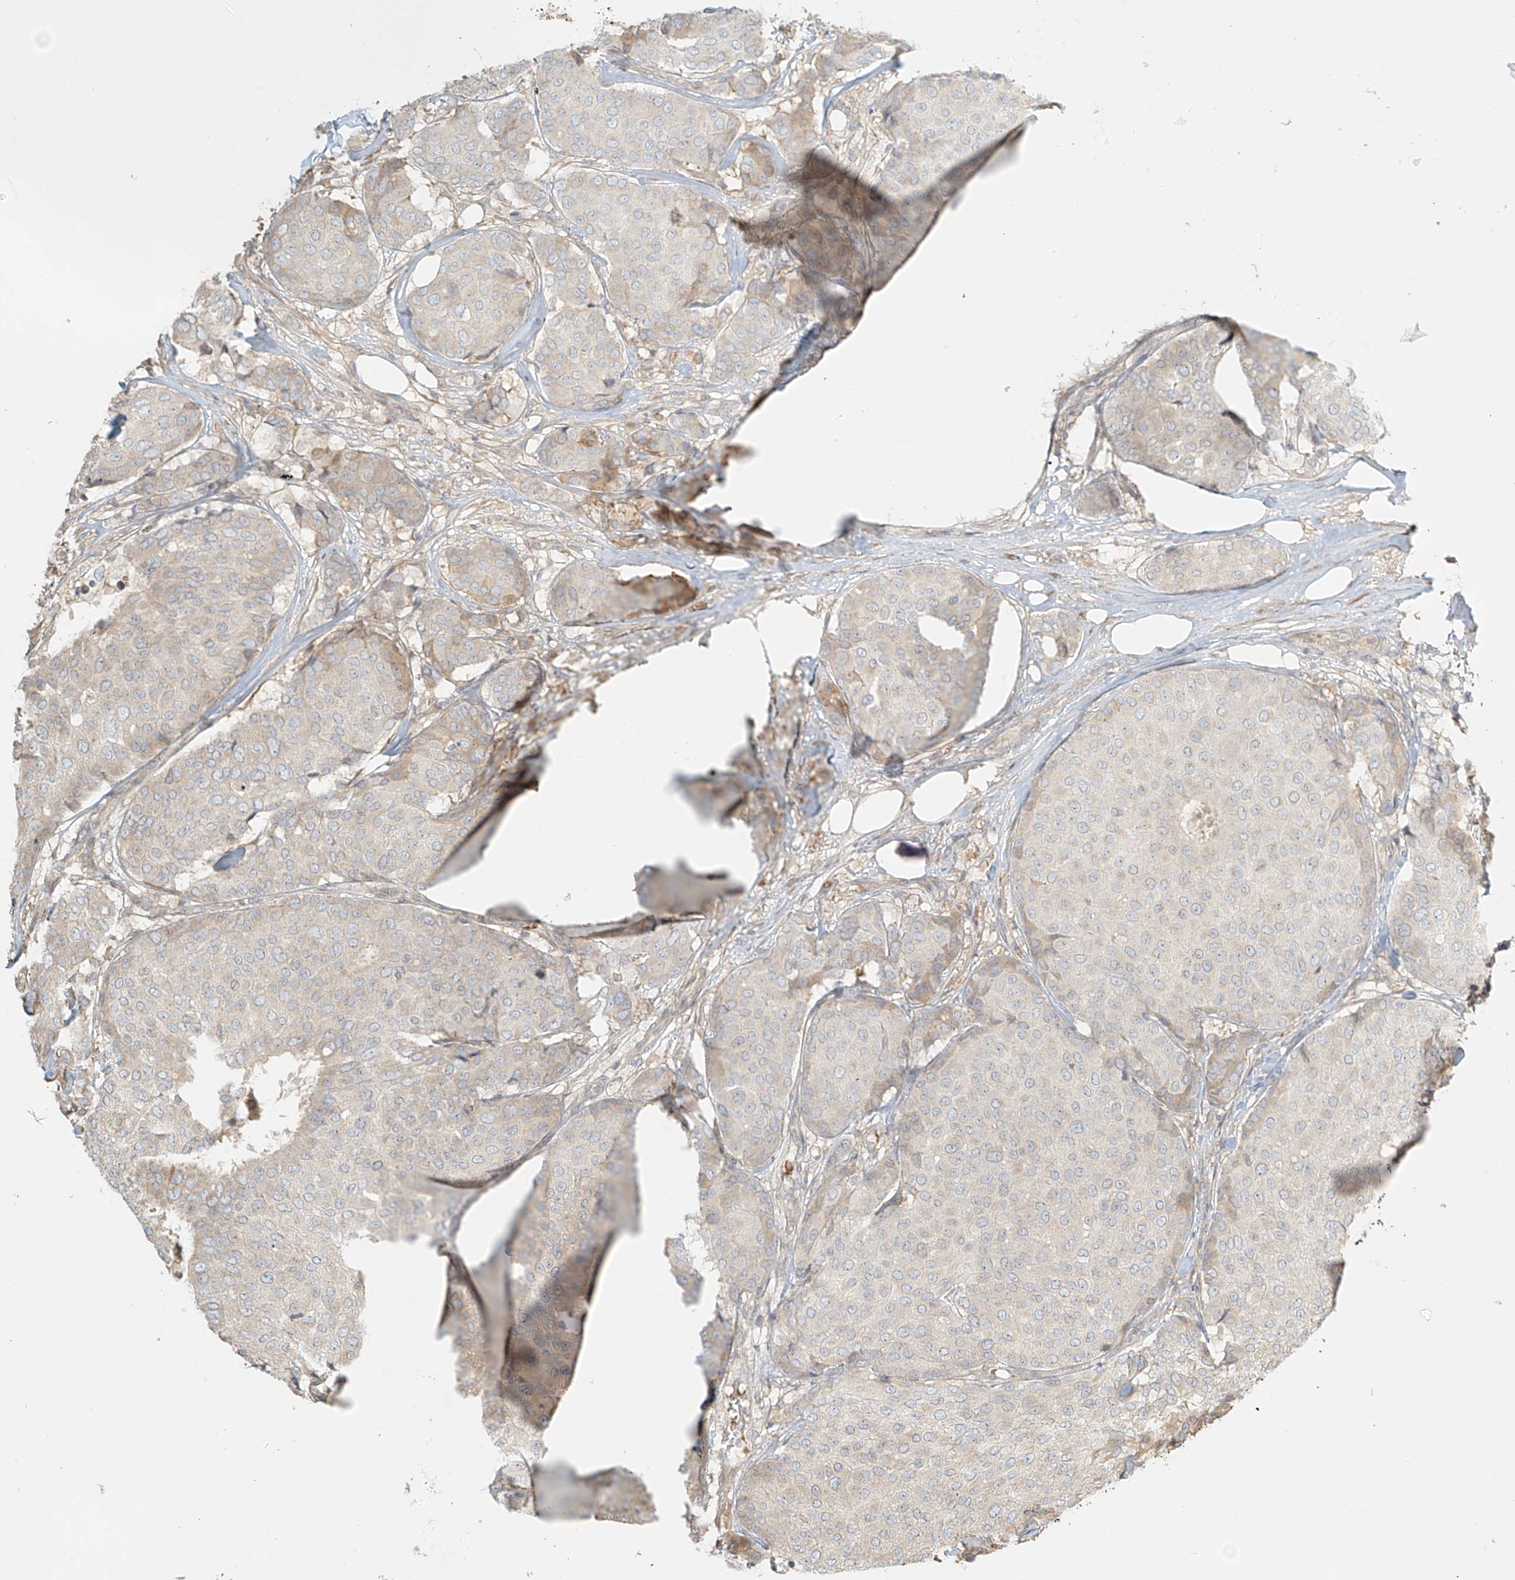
{"staining": {"intensity": "negative", "quantity": "none", "location": "none"}, "tissue": "breast cancer", "cell_type": "Tumor cells", "image_type": "cancer", "snomed": [{"axis": "morphology", "description": "Duct carcinoma"}, {"axis": "topography", "description": "Breast"}], "caption": "Immunohistochemical staining of human breast cancer displays no significant positivity in tumor cells.", "gene": "UPK1B", "patient": {"sex": "female", "age": 75}}